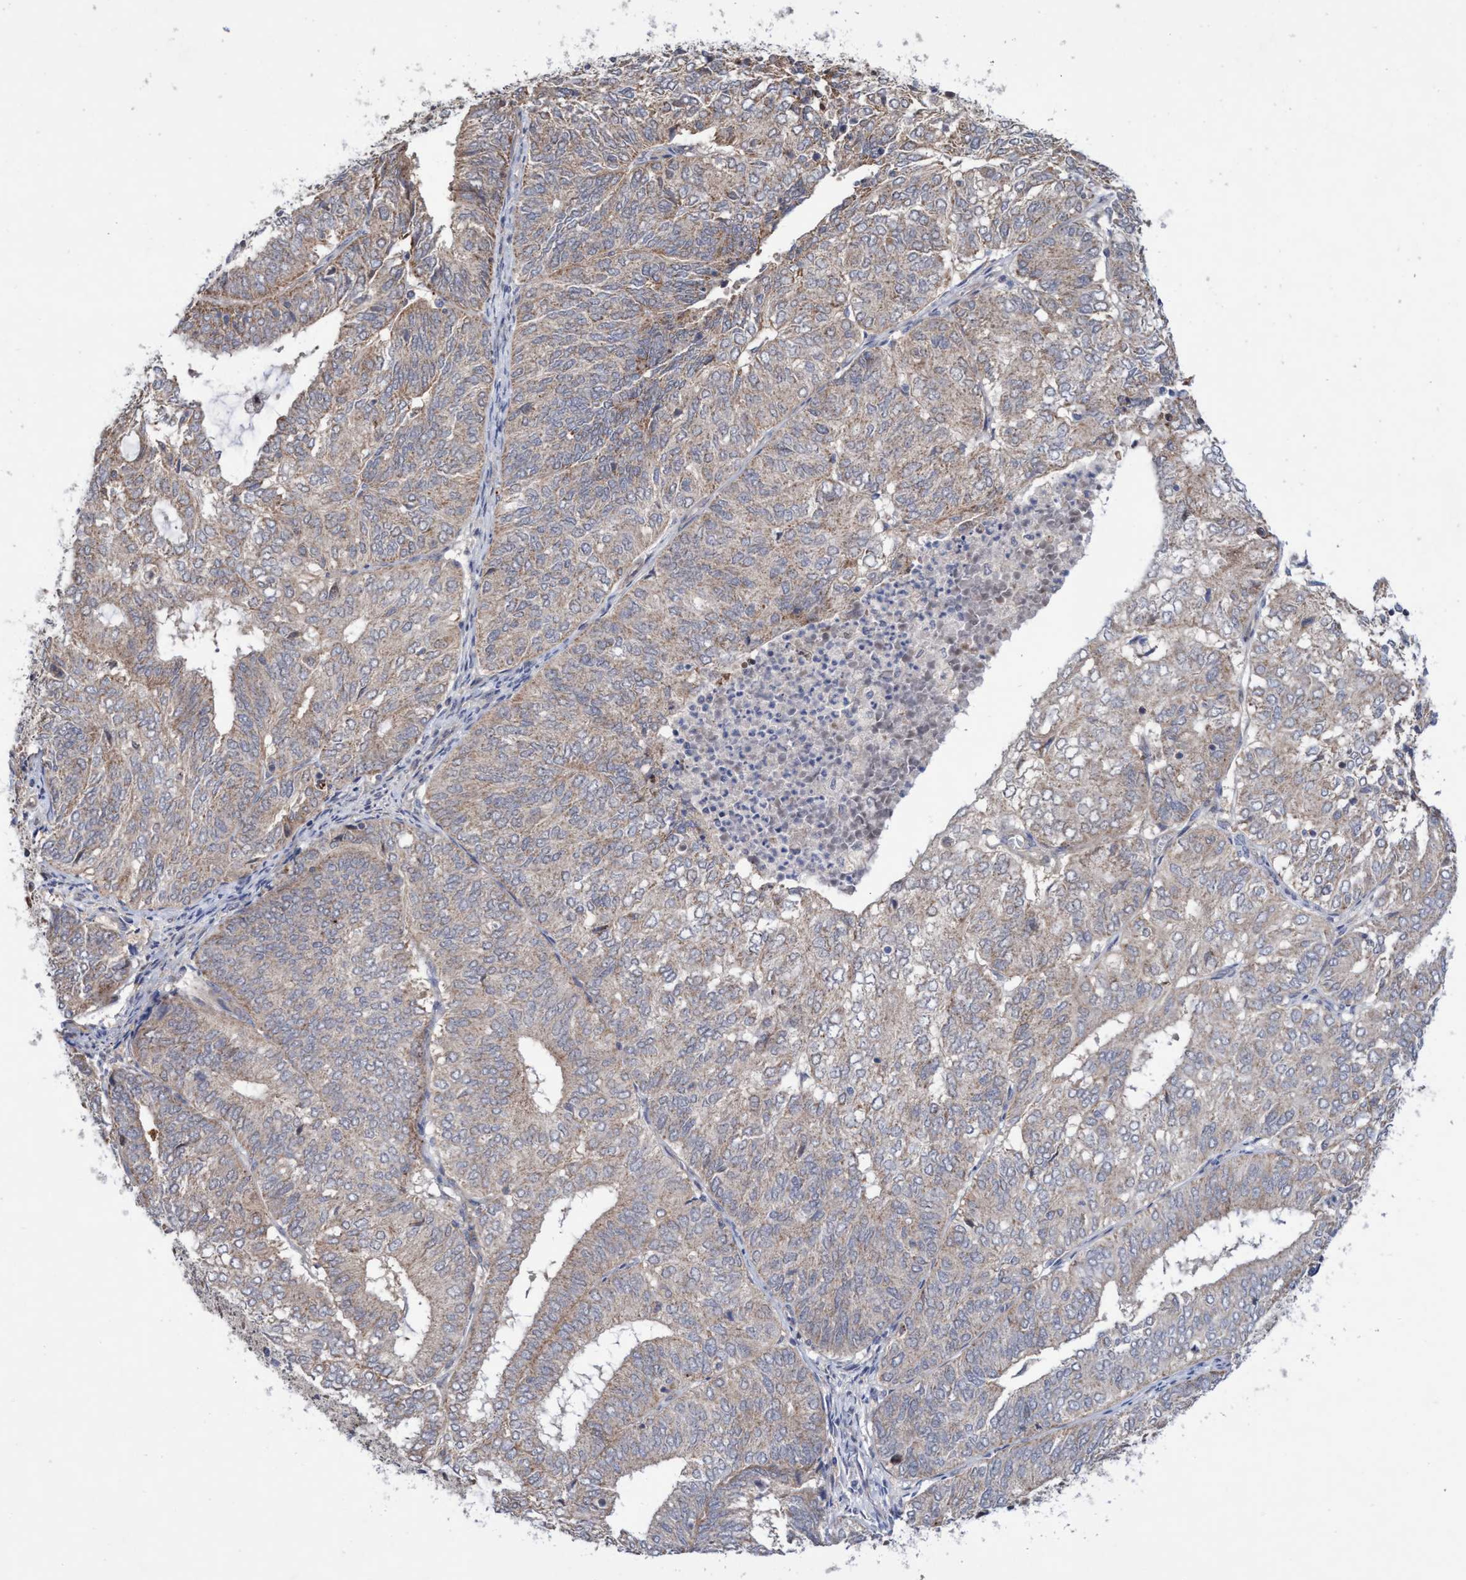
{"staining": {"intensity": "weak", "quantity": ">75%", "location": "cytoplasmic/membranous"}, "tissue": "endometrial cancer", "cell_type": "Tumor cells", "image_type": "cancer", "snomed": [{"axis": "morphology", "description": "Adenocarcinoma, NOS"}, {"axis": "topography", "description": "Uterus"}], "caption": "Immunohistochemistry micrograph of human adenocarcinoma (endometrial) stained for a protein (brown), which shows low levels of weak cytoplasmic/membranous positivity in about >75% of tumor cells.", "gene": "P2RY14", "patient": {"sex": "female", "age": 60}}